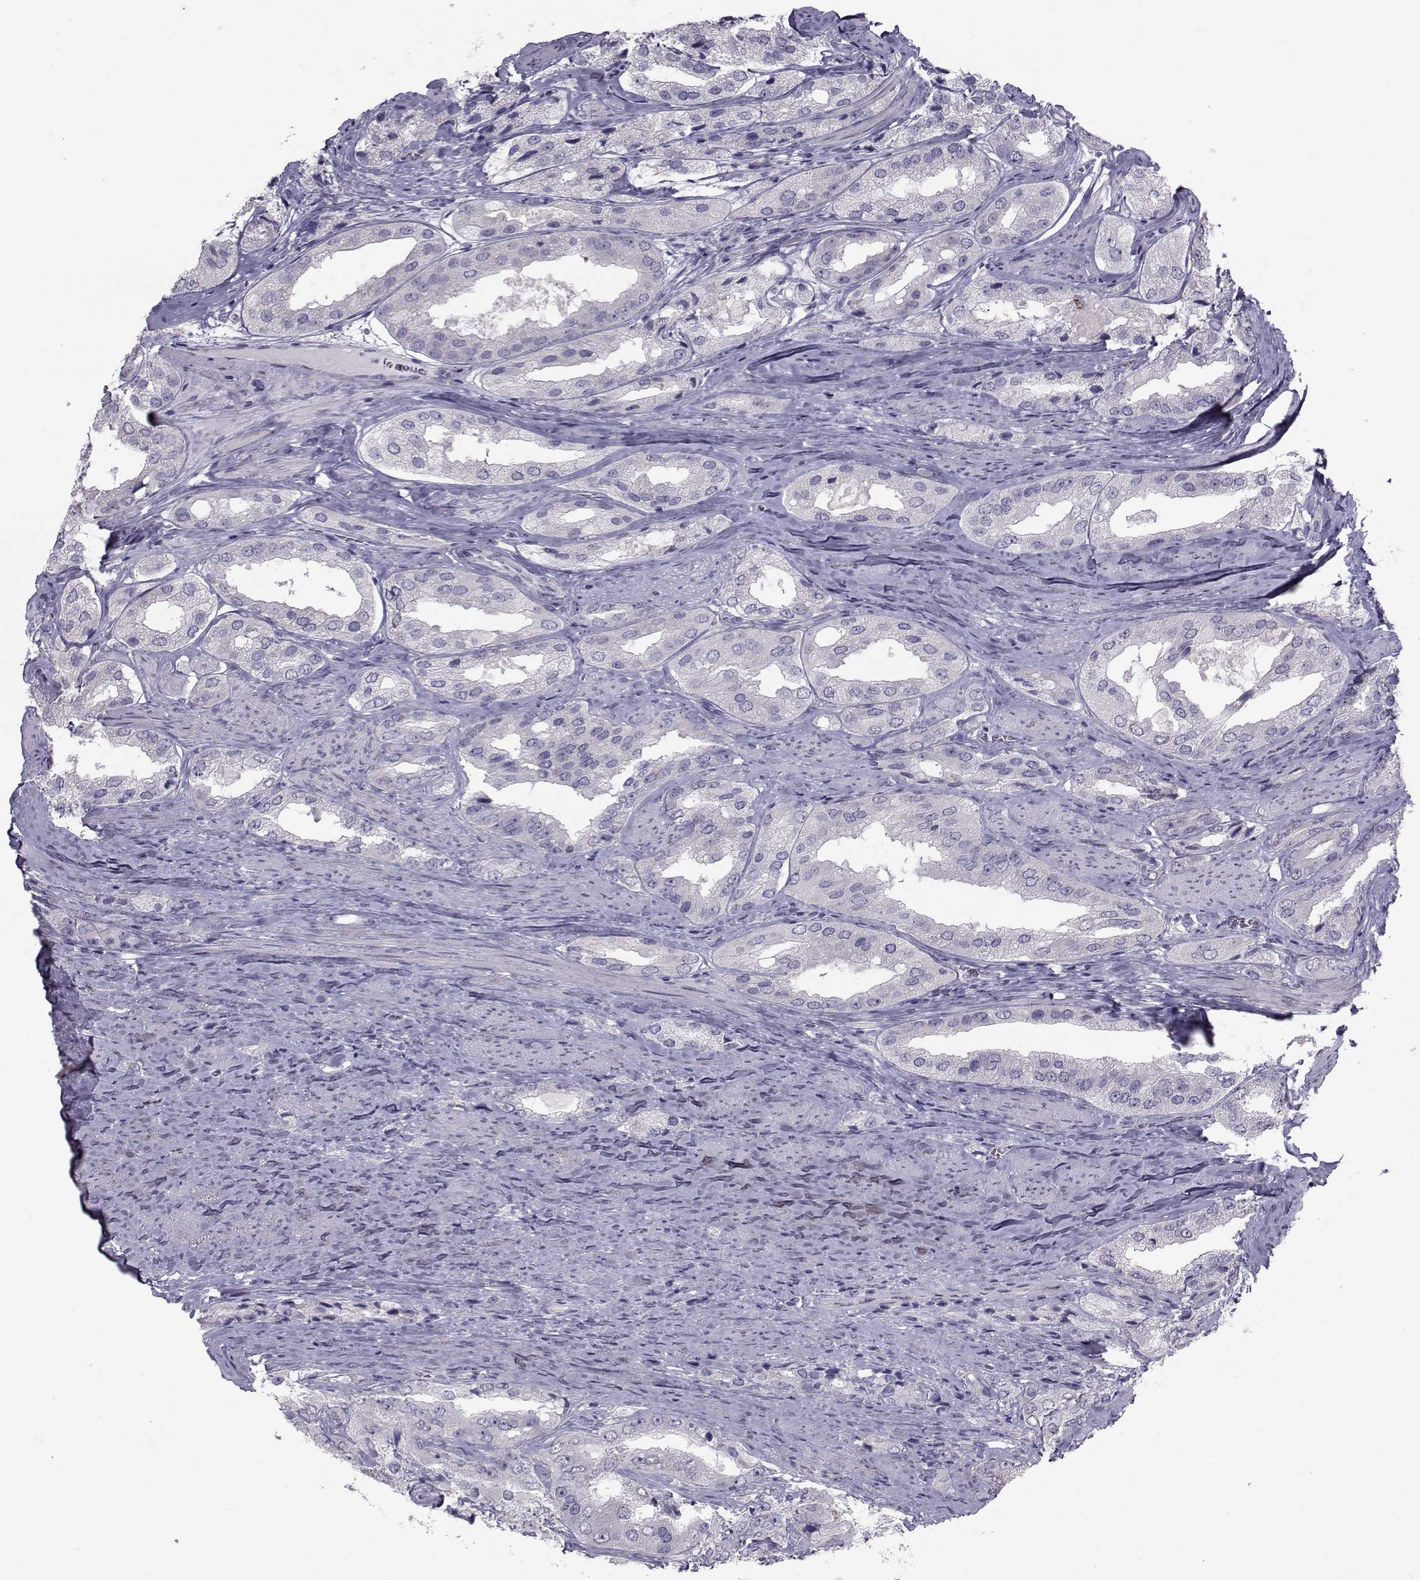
{"staining": {"intensity": "negative", "quantity": "none", "location": "none"}, "tissue": "prostate cancer", "cell_type": "Tumor cells", "image_type": "cancer", "snomed": [{"axis": "morphology", "description": "Adenocarcinoma, Low grade"}, {"axis": "topography", "description": "Prostate"}], "caption": "A histopathology image of human prostate cancer is negative for staining in tumor cells. (DAB immunohistochemistry (IHC) with hematoxylin counter stain).", "gene": "GARIN3", "patient": {"sex": "male", "age": 69}}